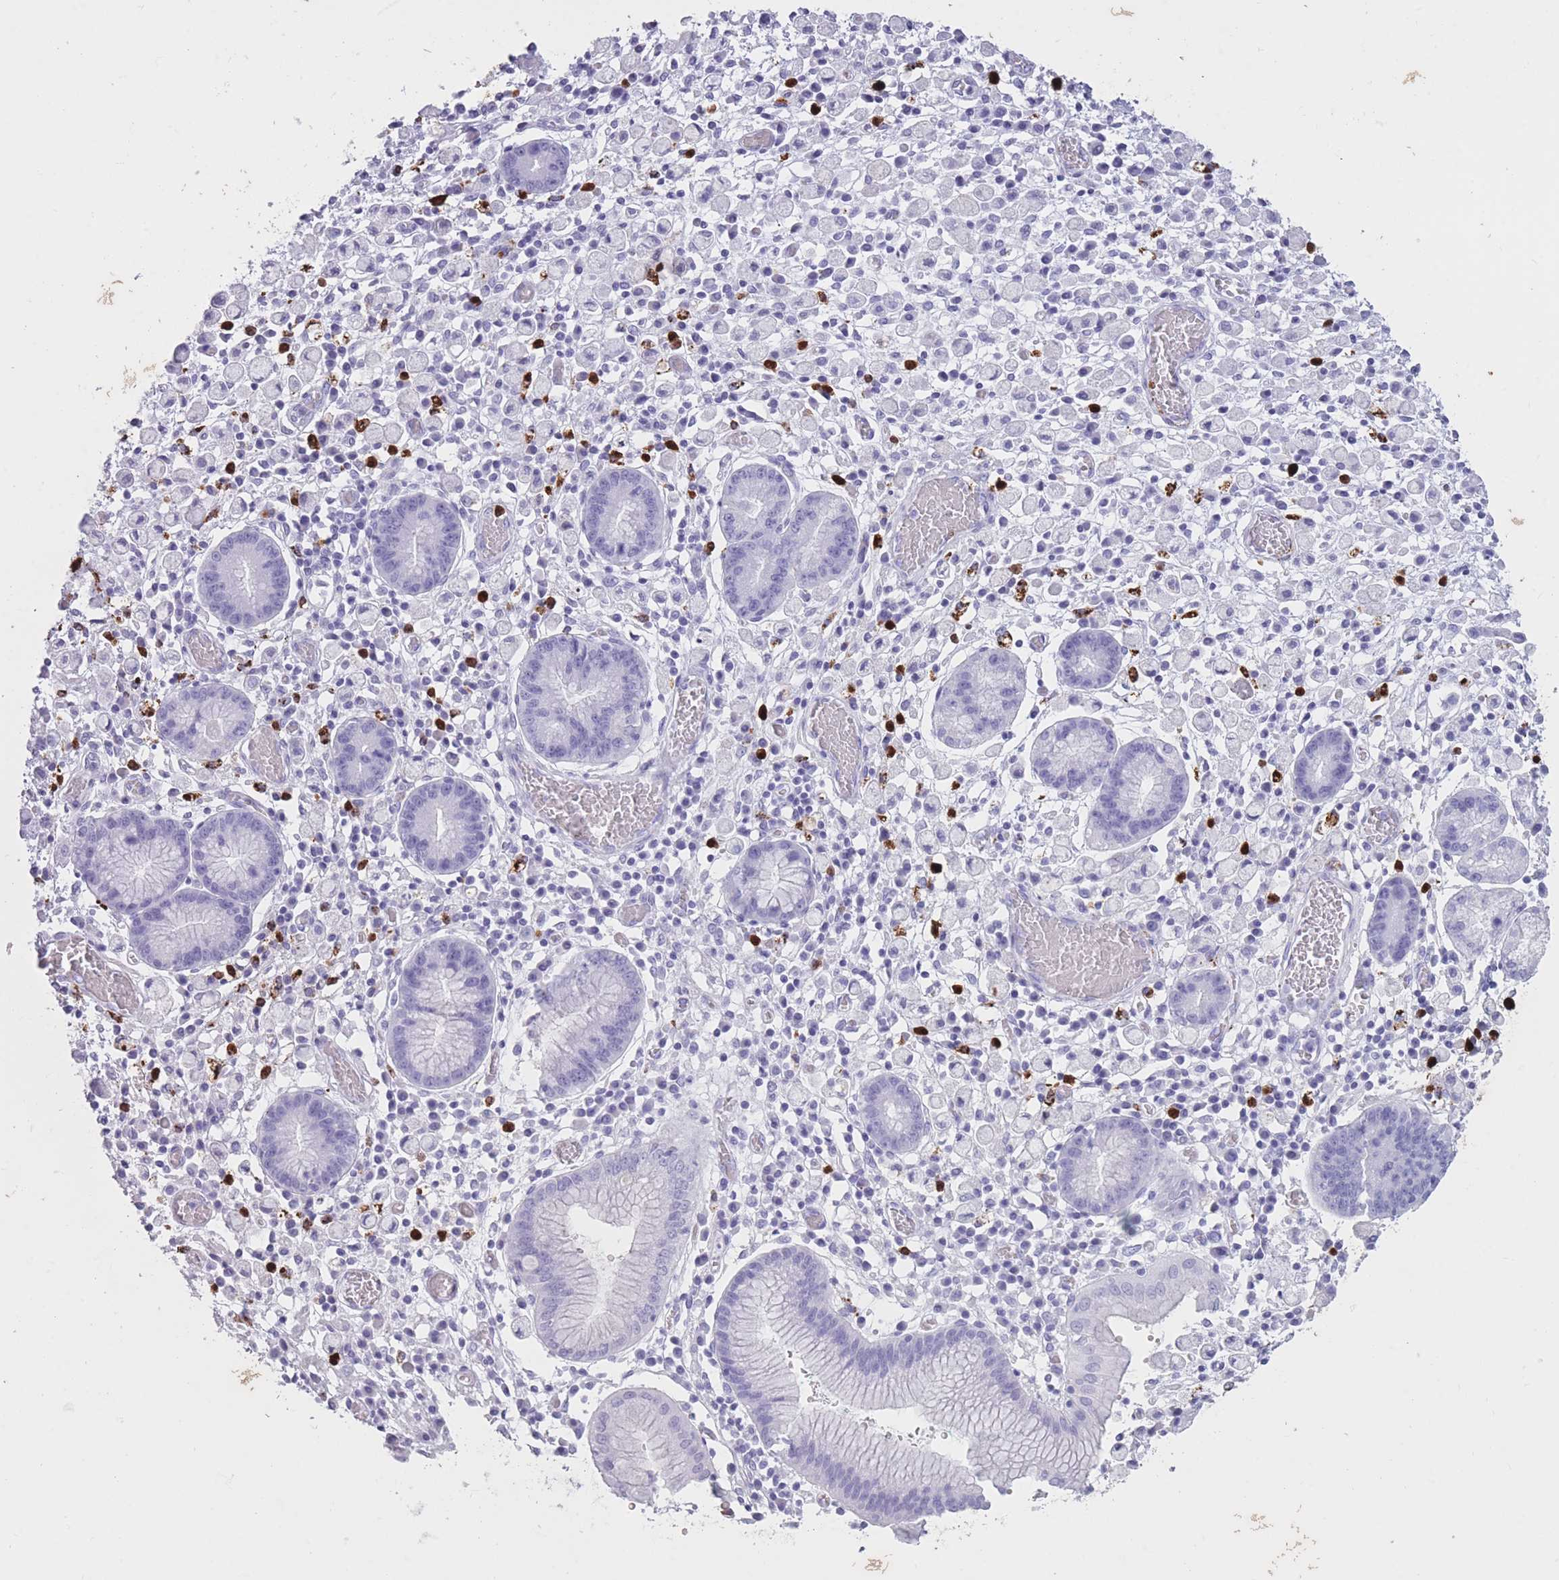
{"staining": {"intensity": "negative", "quantity": "none", "location": "none"}, "tissue": "stomach cancer", "cell_type": "Tumor cells", "image_type": "cancer", "snomed": [{"axis": "morphology", "description": "Adenocarcinoma, NOS"}, {"axis": "topography", "description": "Stomach"}], "caption": "An immunohistochemistry (IHC) histopathology image of stomach cancer is shown. There is no staining in tumor cells of stomach cancer.", "gene": "OR4F21", "patient": {"sex": "male", "age": 77}}